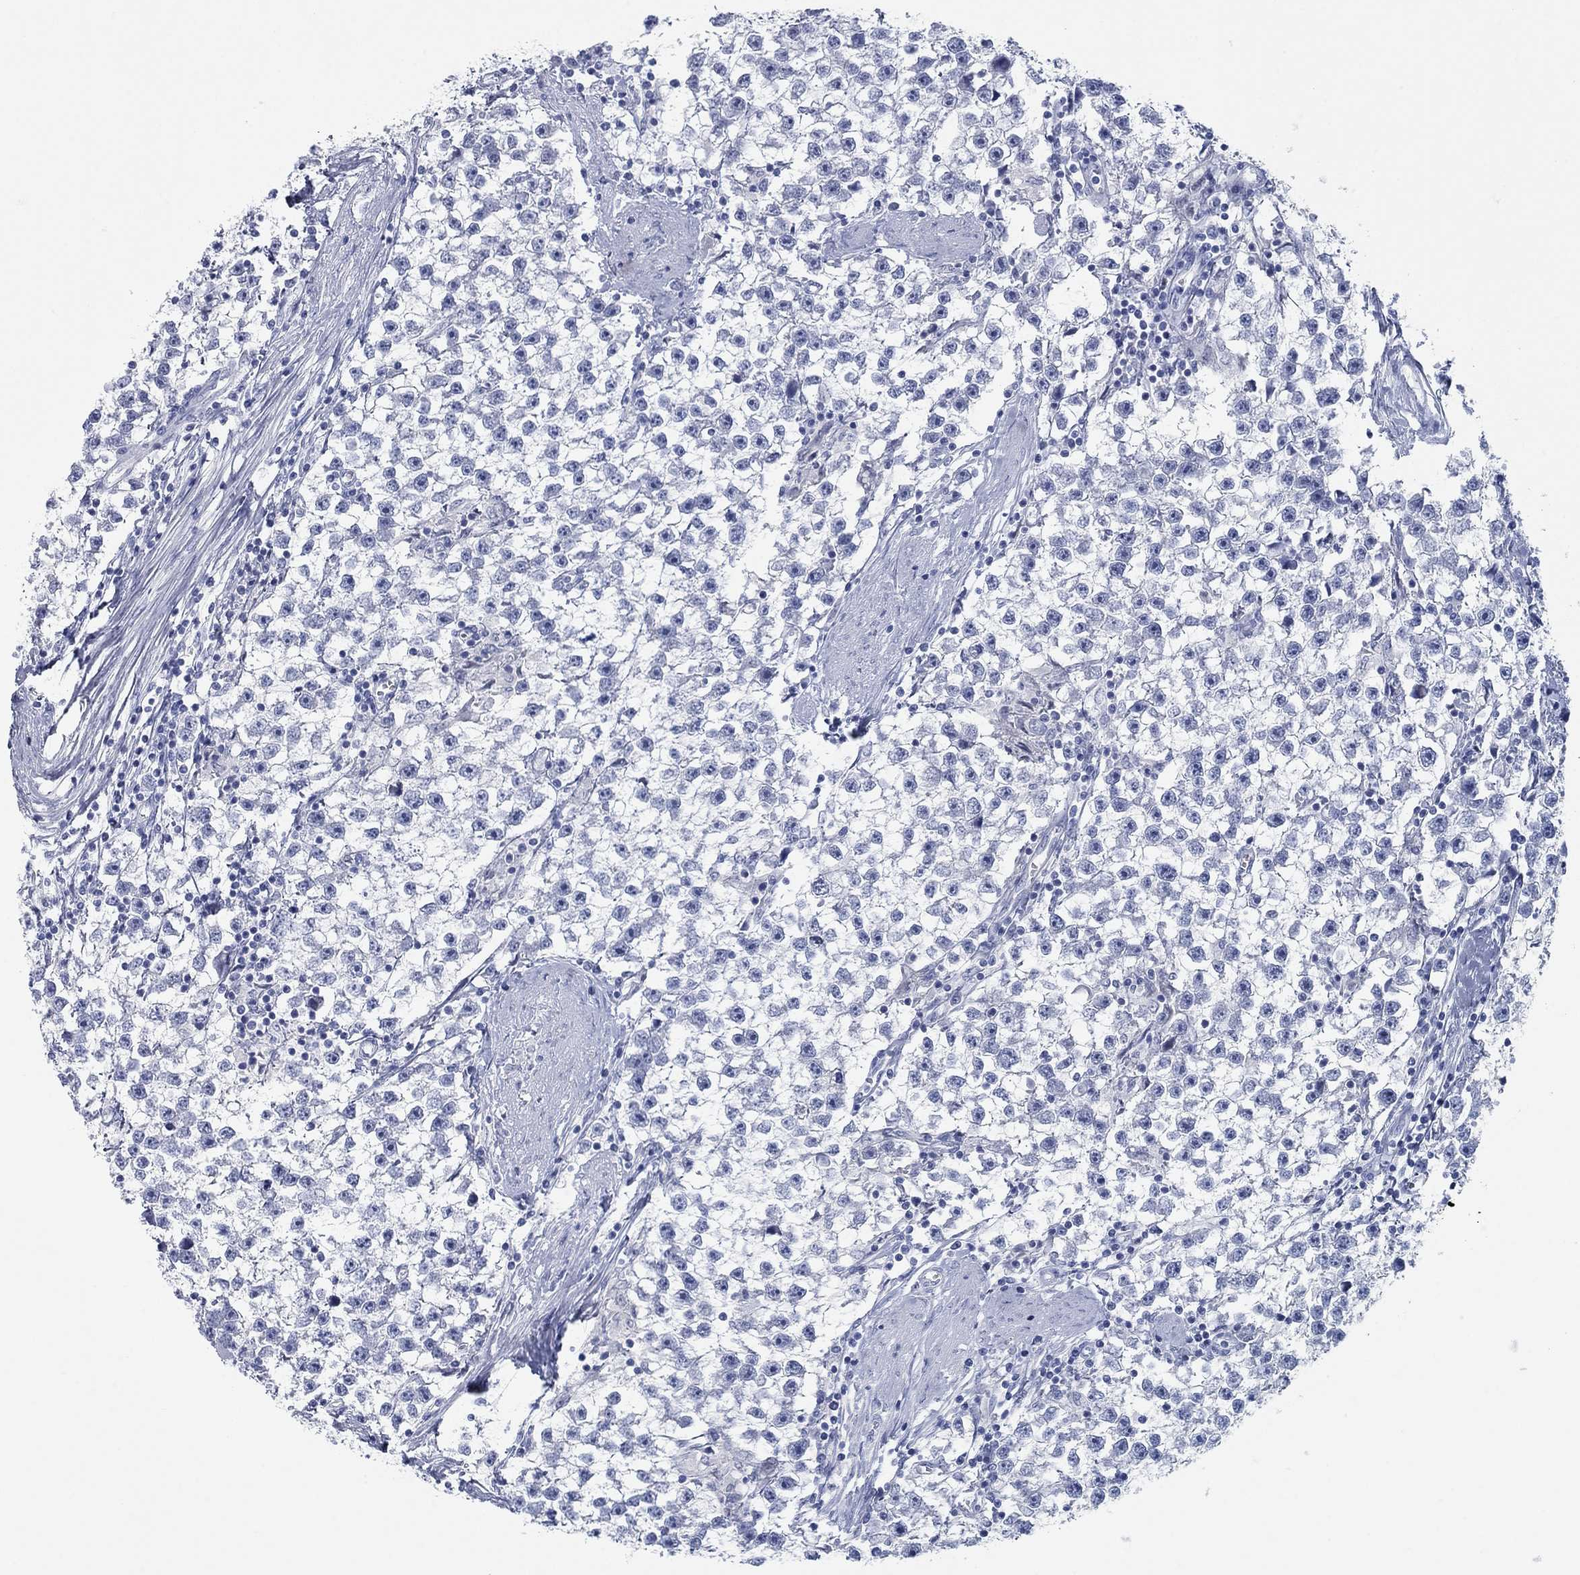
{"staining": {"intensity": "negative", "quantity": "none", "location": "none"}, "tissue": "testis cancer", "cell_type": "Tumor cells", "image_type": "cancer", "snomed": [{"axis": "morphology", "description": "Seminoma, NOS"}, {"axis": "topography", "description": "Testis"}], "caption": "An image of human seminoma (testis) is negative for staining in tumor cells.", "gene": "DNAL1", "patient": {"sex": "male", "age": 59}}